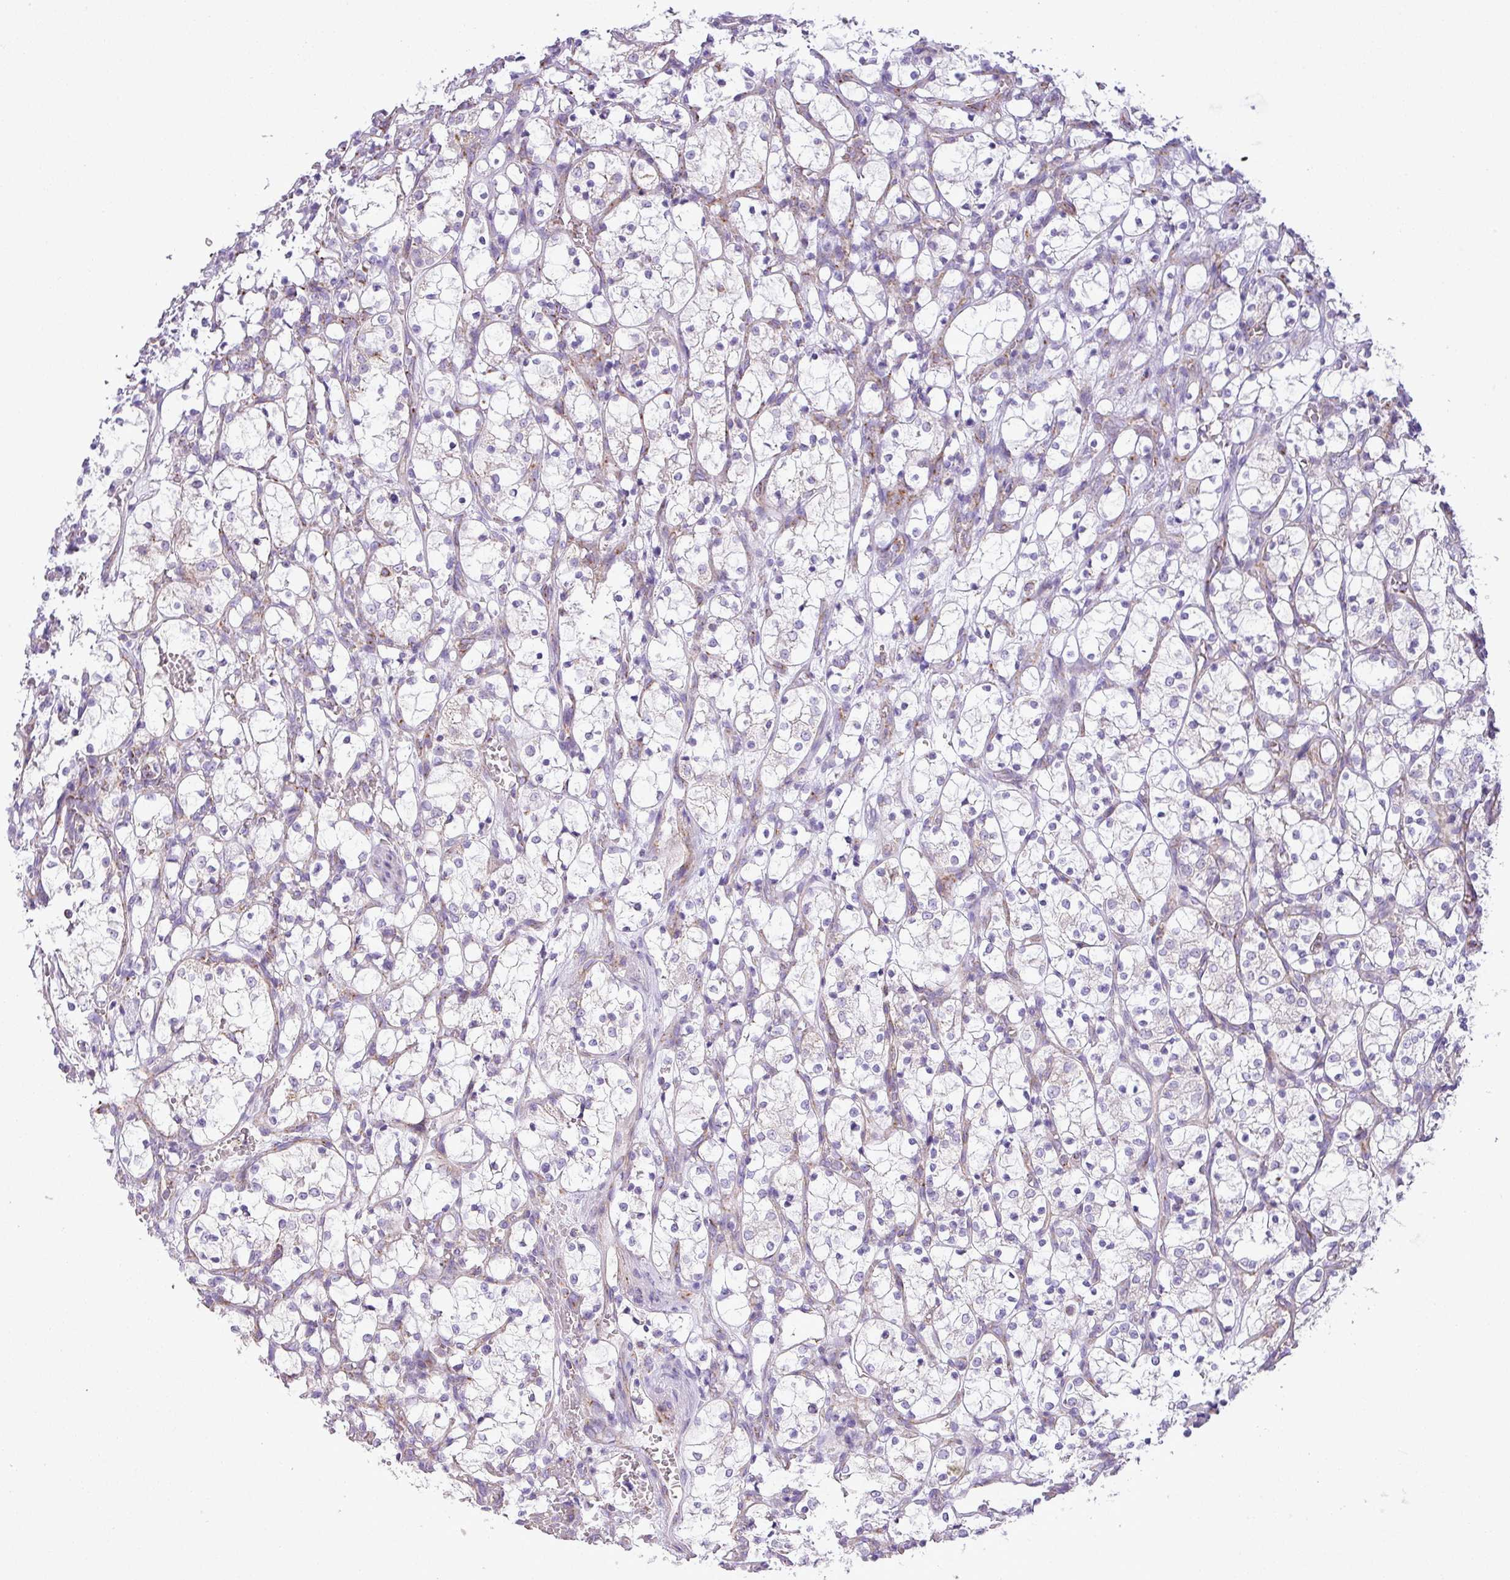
{"staining": {"intensity": "negative", "quantity": "none", "location": "none"}, "tissue": "renal cancer", "cell_type": "Tumor cells", "image_type": "cancer", "snomed": [{"axis": "morphology", "description": "Adenocarcinoma, NOS"}, {"axis": "topography", "description": "Kidney"}], "caption": "This image is of renal cancer stained with IHC to label a protein in brown with the nuclei are counter-stained blue. There is no staining in tumor cells.", "gene": "ZNF81", "patient": {"sex": "female", "age": 69}}